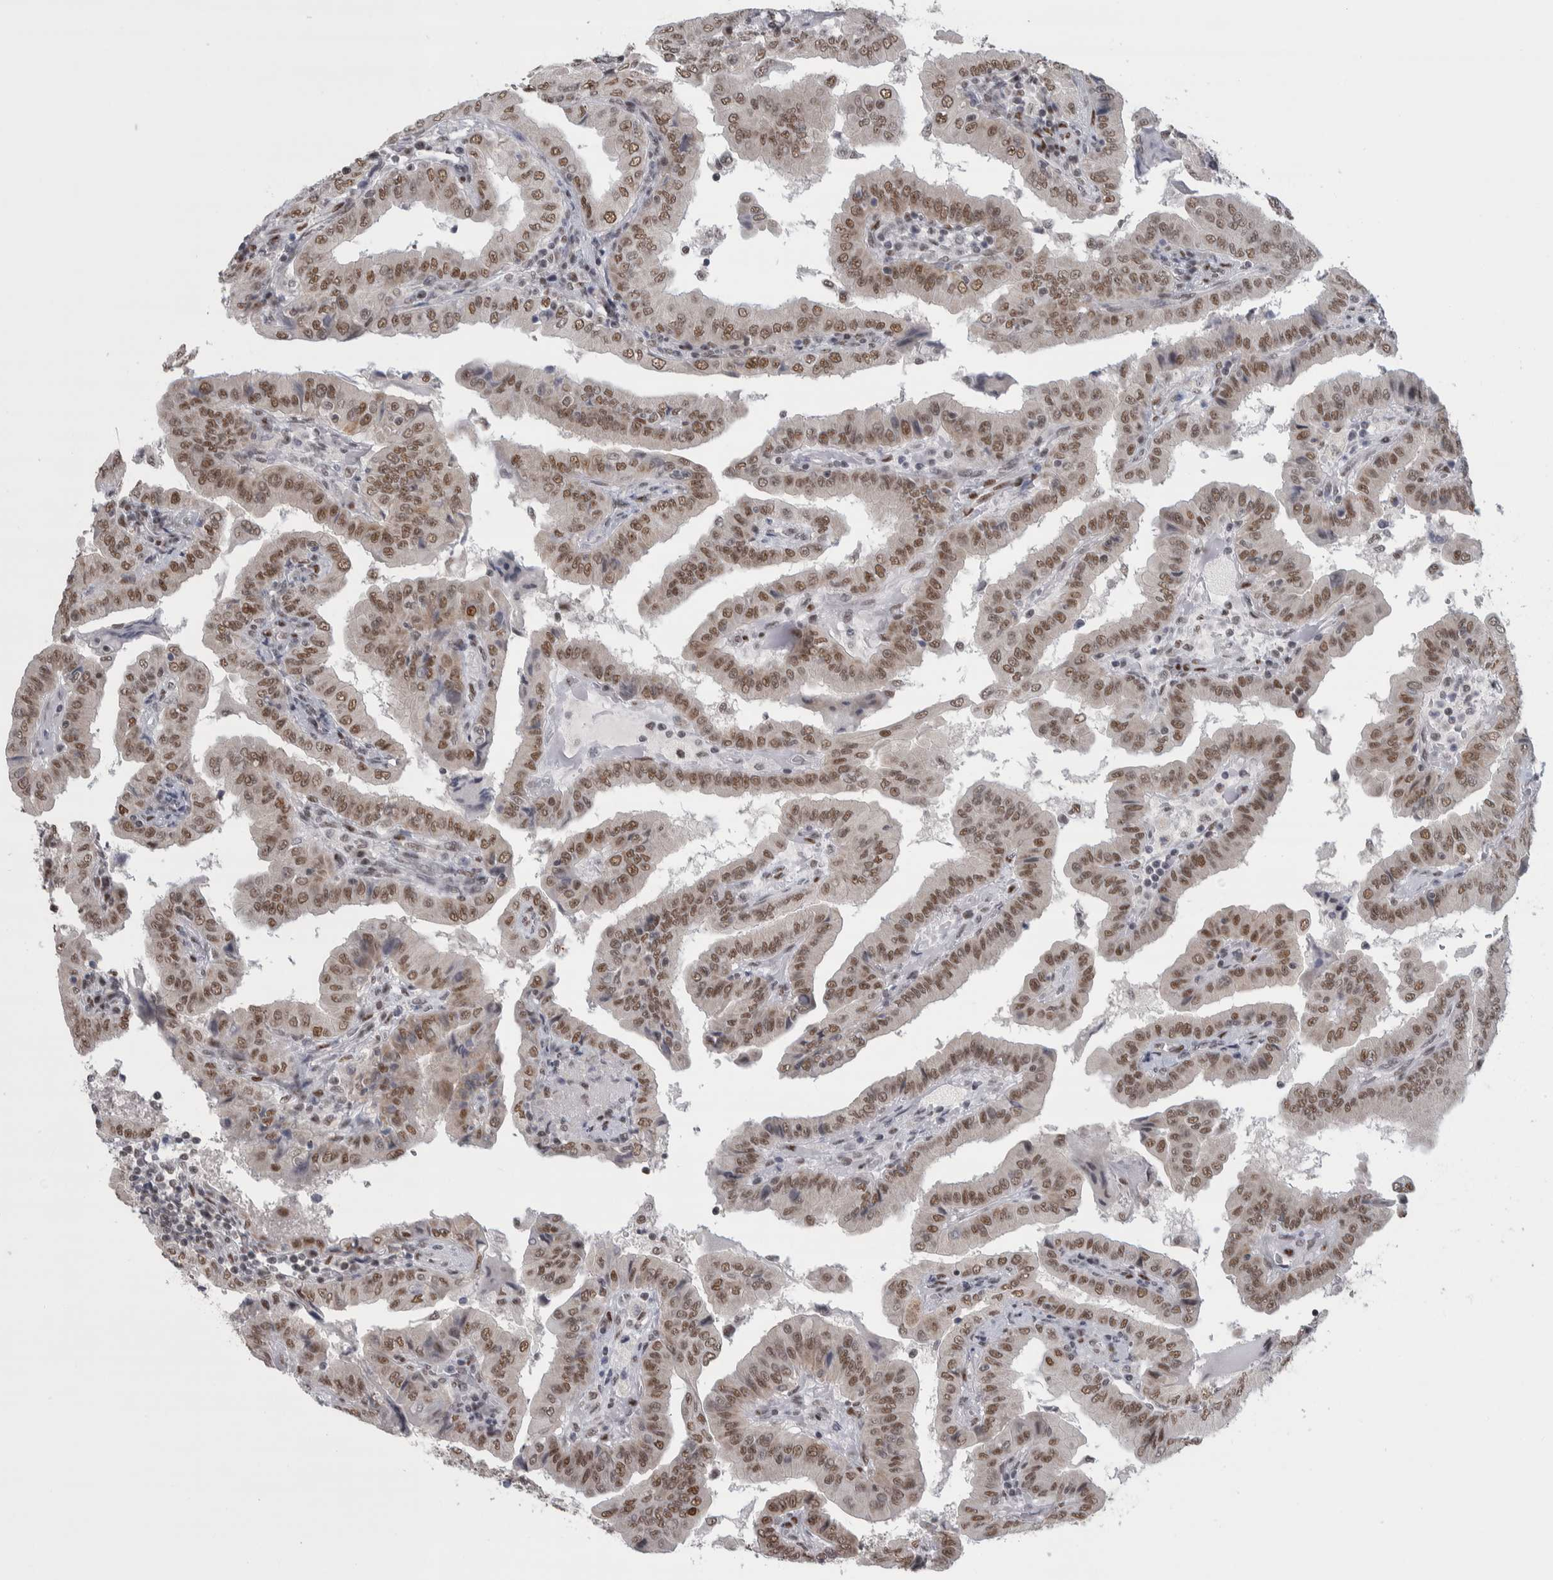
{"staining": {"intensity": "moderate", "quantity": ">75%", "location": "nuclear"}, "tissue": "thyroid cancer", "cell_type": "Tumor cells", "image_type": "cancer", "snomed": [{"axis": "morphology", "description": "Papillary adenocarcinoma, NOS"}, {"axis": "topography", "description": "Thyroid gland"}], "caption": "Thyroid cancer stained with IHC exhibits moderate nuclear staining in approximately >75% of tumor cells.", "gene": "HEXIM2", "patient": {"sex": "male", "age": 33}}